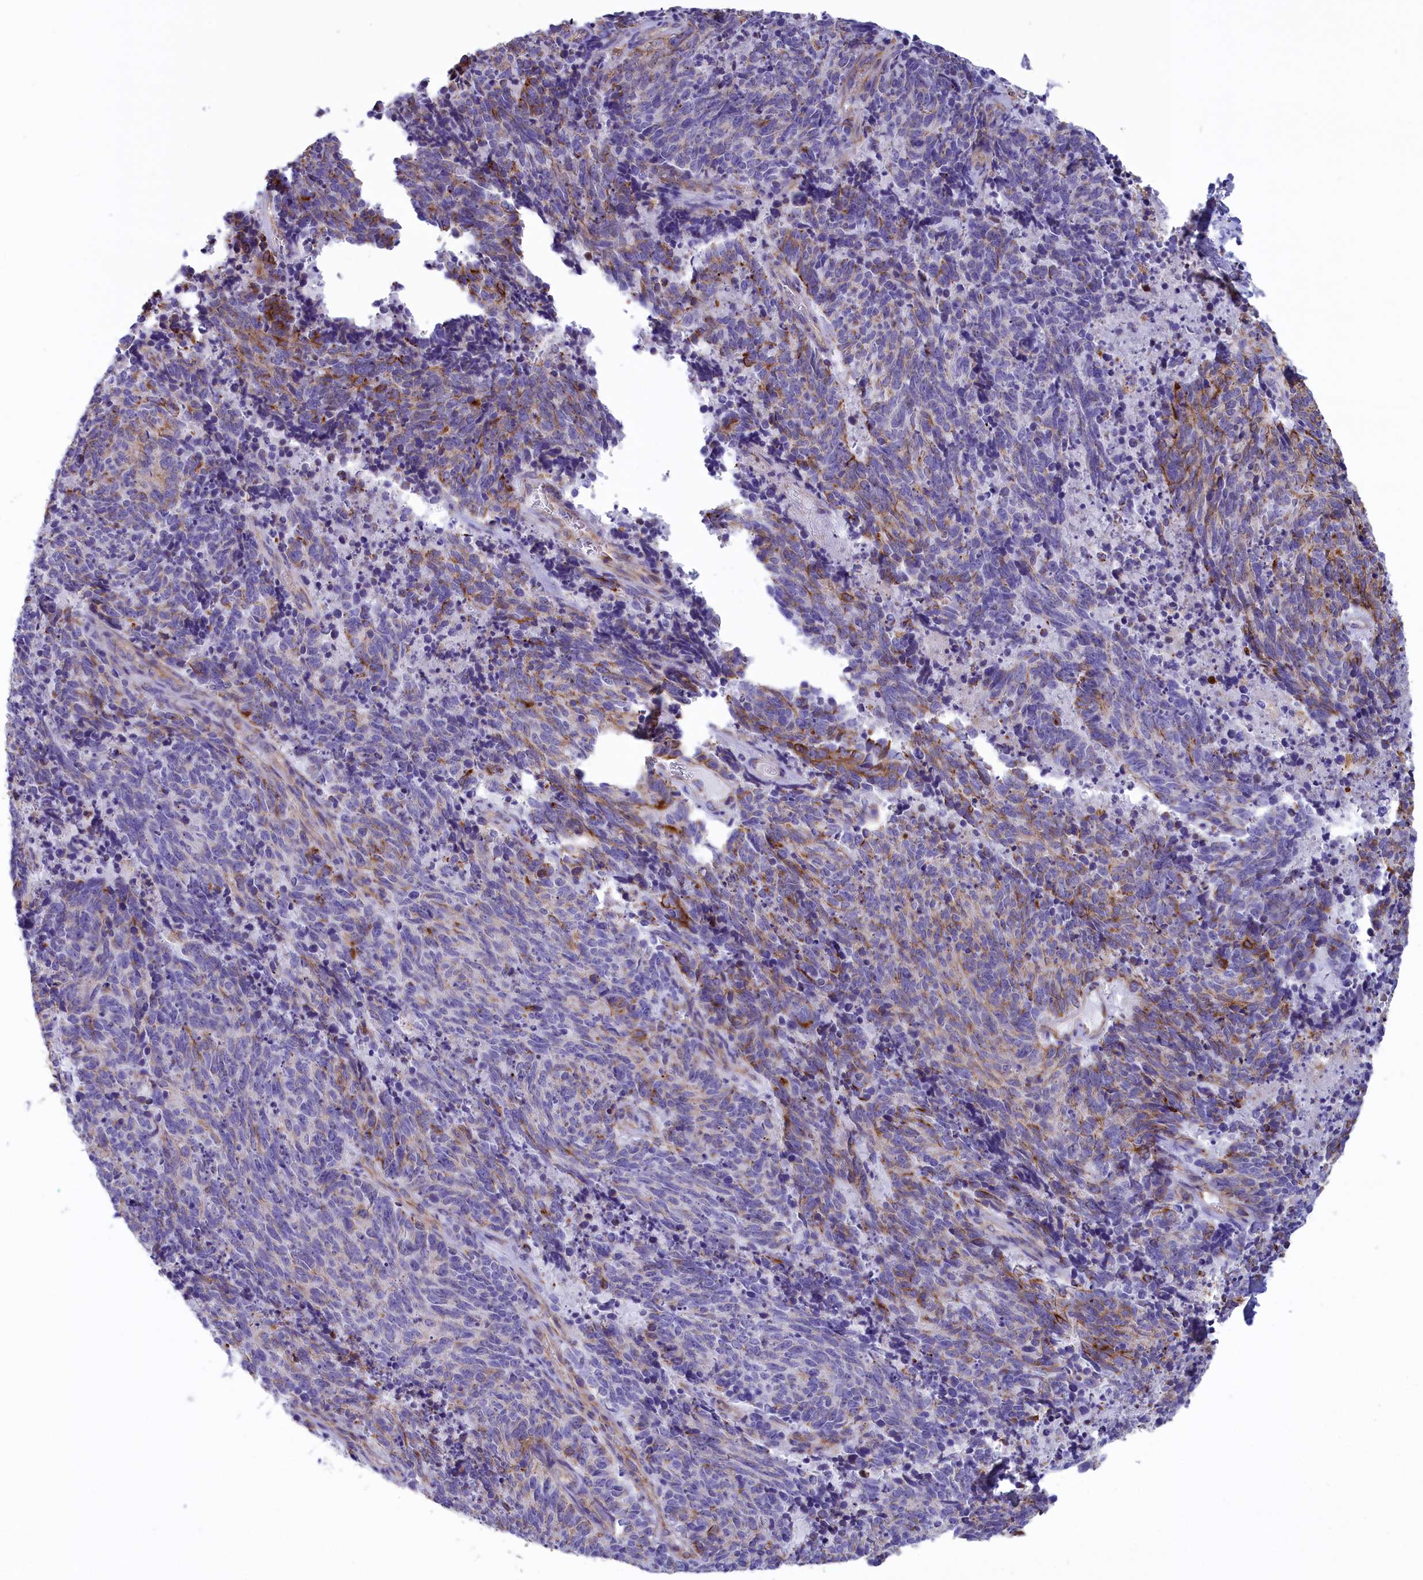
{"staining": {"intensity": "moderate", "quantity": "<25%", "location": "cytoplasmic/membranous"}, "tissue": "cervical cancer", "cell_type": "Tumor cells", "image_type": "cancer", "snomed": [{"axis": "morphology", "description": "Squamous cell carcinoma, NOS"}, {"axis": "topography", "description": "Cervix"}], "caption": "Immunohistochemical staining of cervical cancer (squamous cell carcinoma) demonstrates moderate cytoplasmic/membranous protein positivity in approximately <25% of tumor cells. The staining is performed using DAB brown chromogen to label protein expression. The nuclei are counter-stained blue using hematoxylin.", "gene": "GATB", "patient": {"sex": "female", "age": 29}}